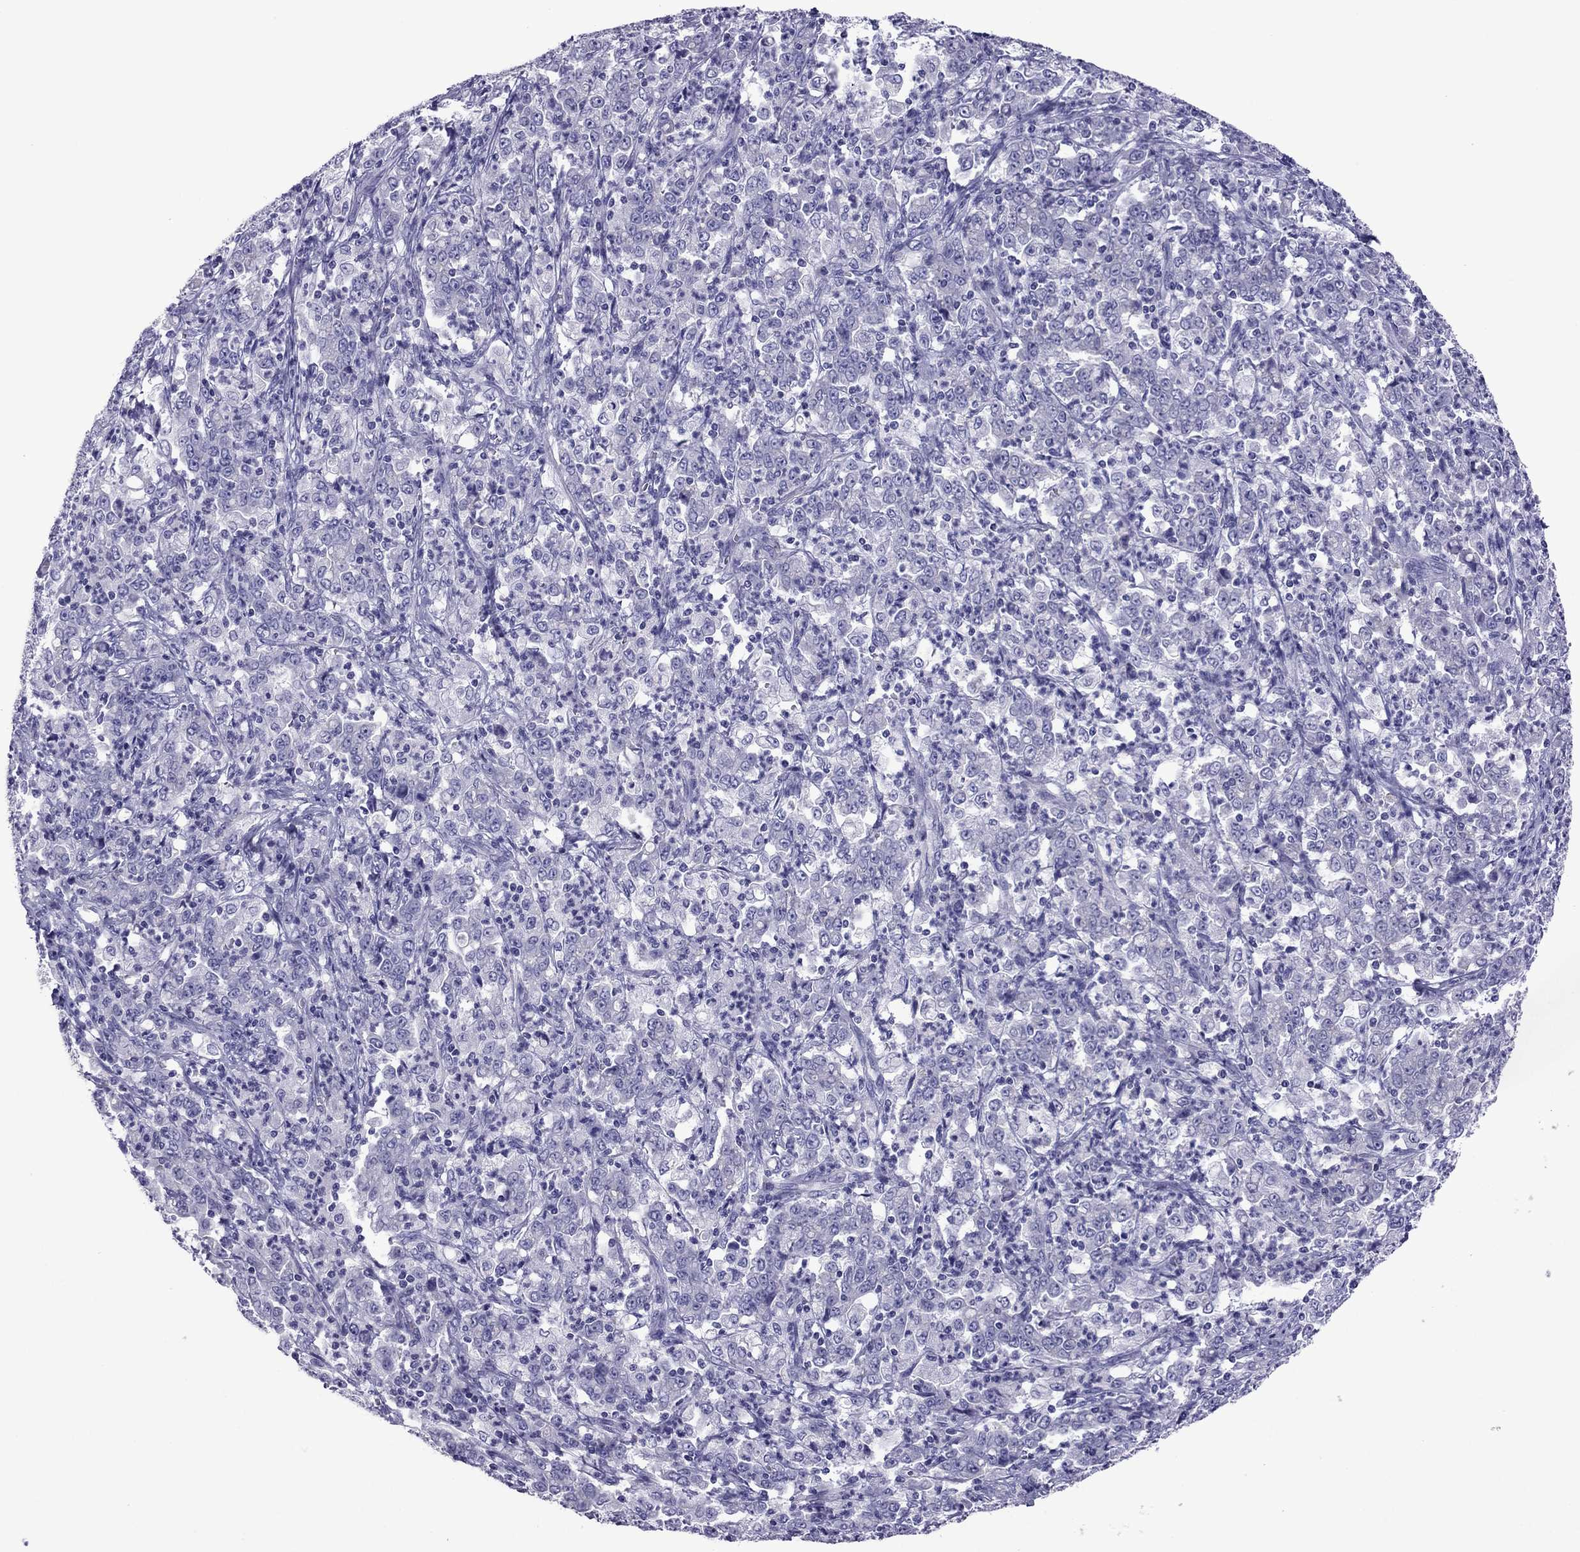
{"staining": {"intensity": "negative", "quantity": "none", "location": "none"}, "tissue": "stomach cancer", "cell_type": "Tumor cells", "image_type": "cancer", "snomed": [{"axis": "morphology", "description": "Adenocarcinoma, NOS"}, {"axis": "topography", "description": "Stomach, lower"}], "caption": "This is a photomicrograph of IHC staining of stomach cancer, which shows no positivity in tumor cells. (DAB (3,3'-diaminobenzidine) immunohistochemistry (IHC), high magnification).", "gene": "MYL11", "patient": {"sex": "female", "age": 71}}